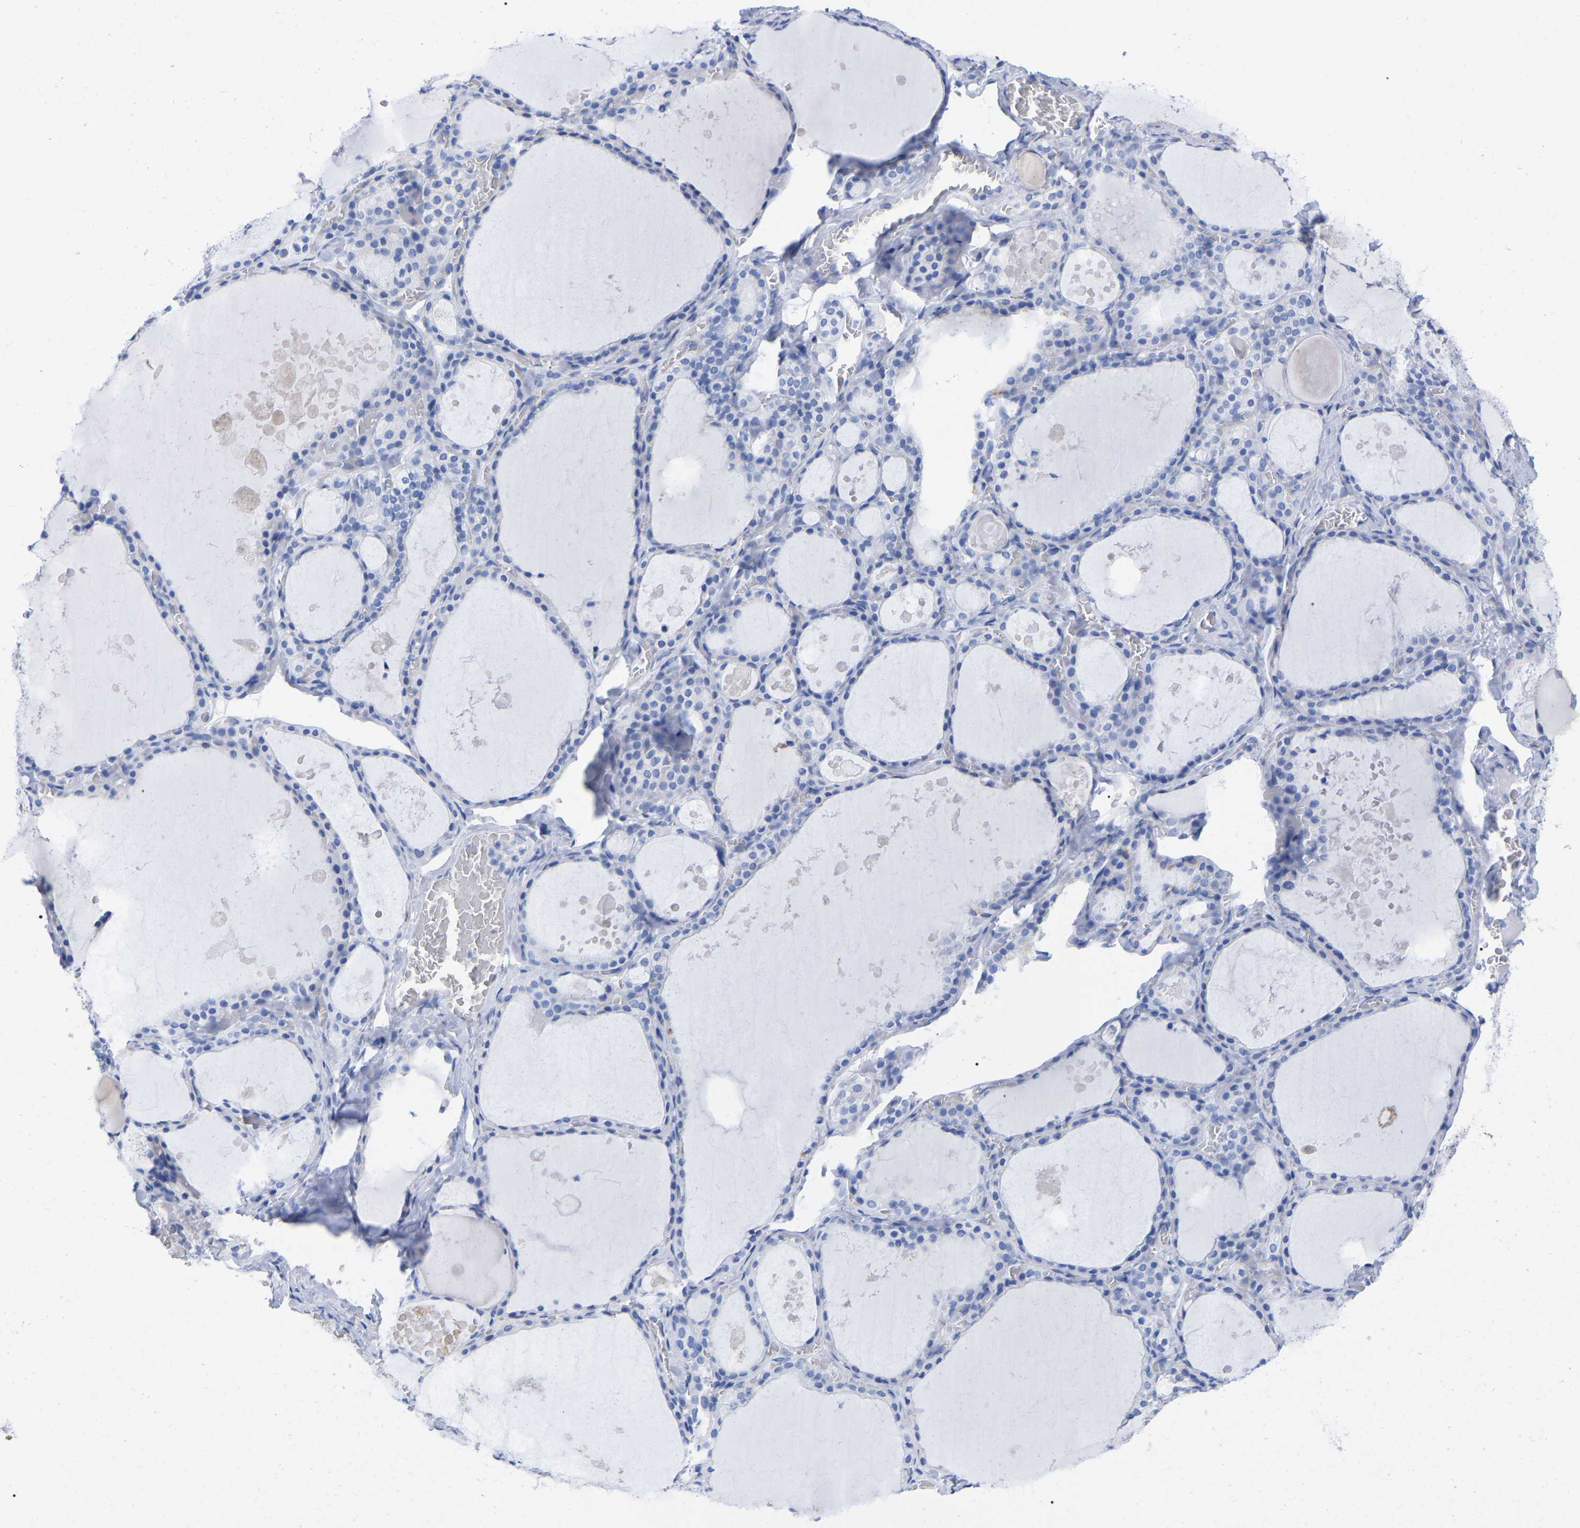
{"staining": {"intensity": "negative", "quantity": "none", "location": "none"}, "tissue": "thyroid gland", "cell_type": "Glandular cells", "image_type": "normal", "snomed": [{"axis": "morphology", "description": "Normal tissue, NOS"}, {"axis": "topography", "description": "Thyroid gland"}], "caption": "Immunohistochemical staining of benign human thyroid gland shows no significant staining in glandular cells. Brightfield microscopy of immunohistochemistry stained with DAB (3,3'-diaminobenzidine) (brown) and hematoxylin (blue), captured at high magnification.", "gene": "HAPLN1", "patient": {"sex": "male", "age": 56}}